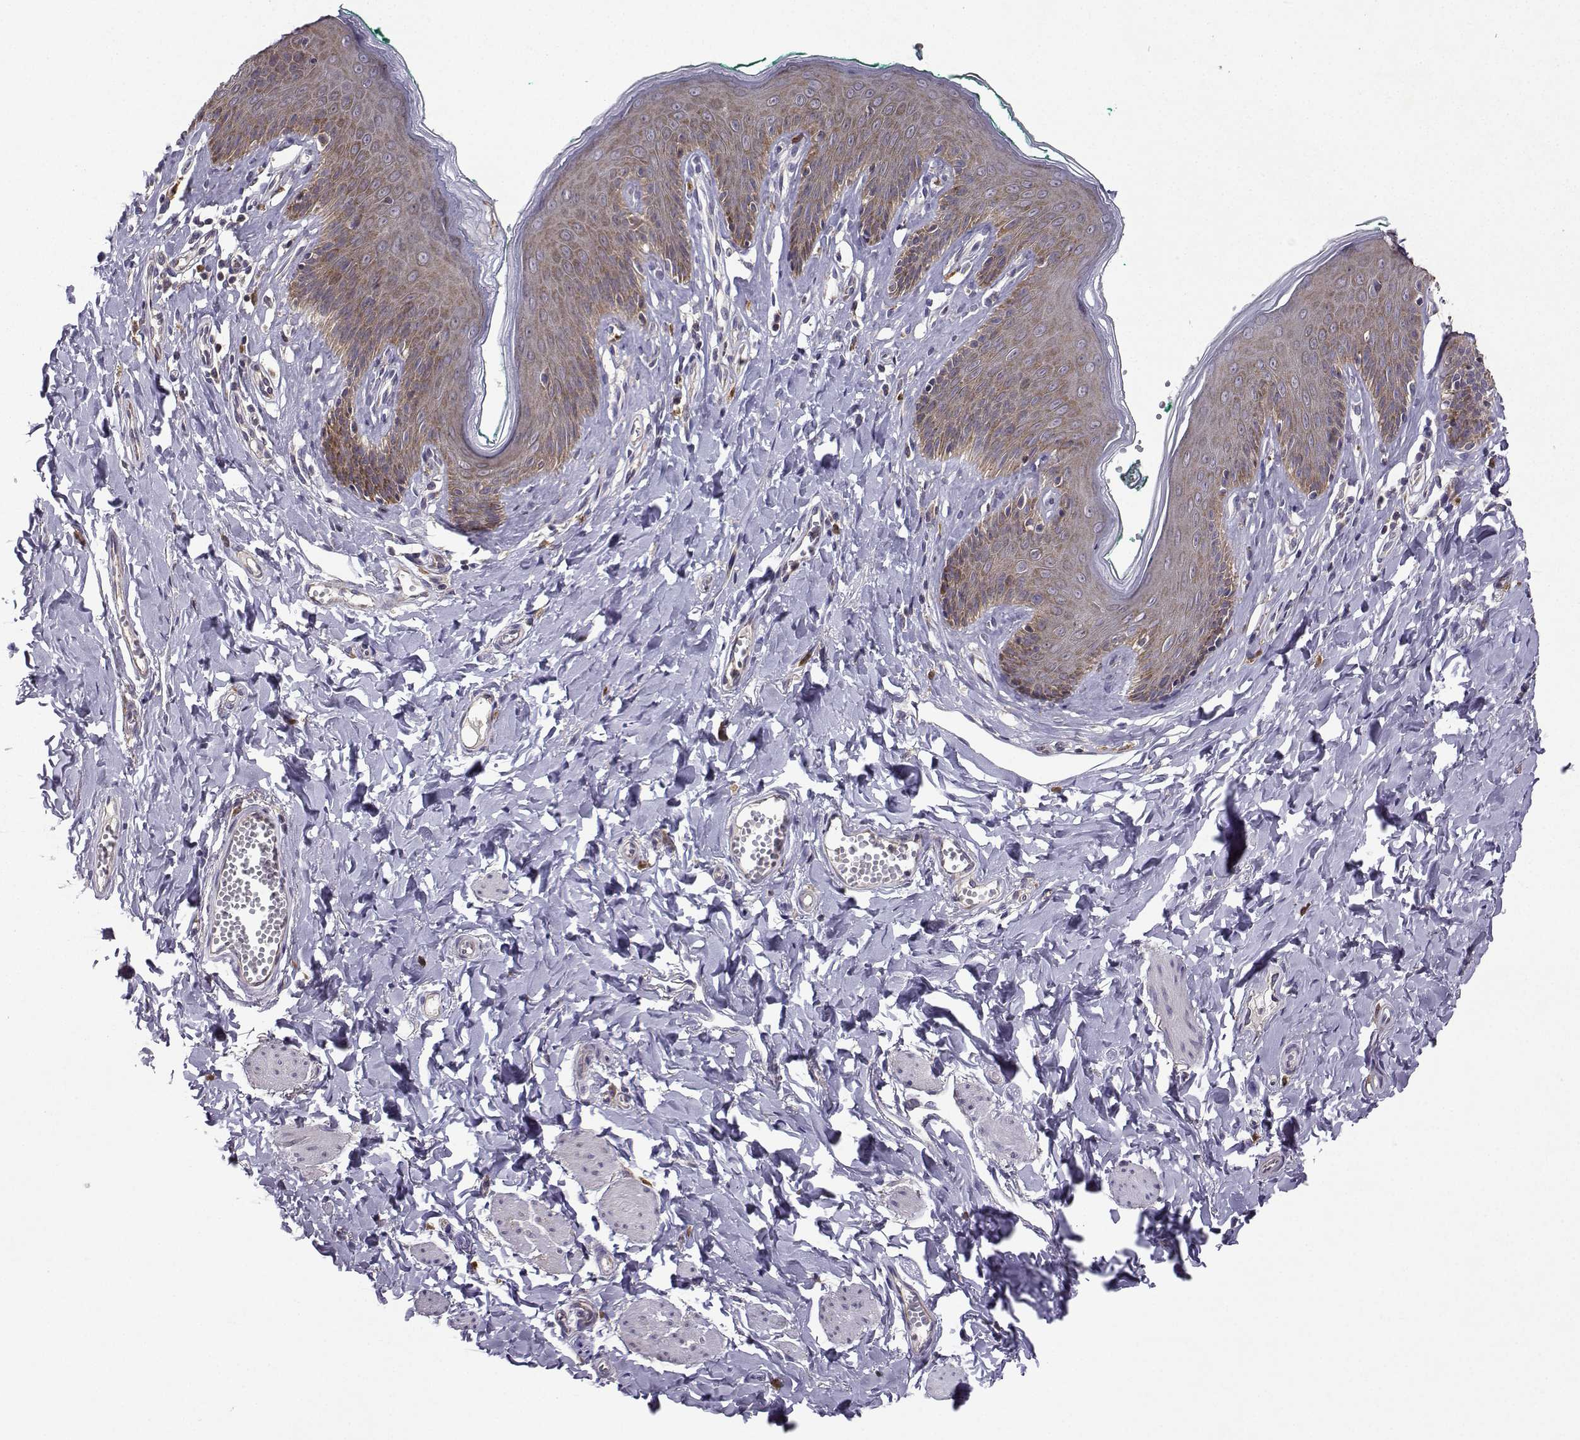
{"staining": {"intensity": "moderate", "quantity": "25%-75%", "location": "cytoplasmic/membranous"}, "tissue": "skin", "cell_type": "Epidermal cells", "image_type": "normal", "snomed": [{"axis": "morphology", "description": "Normal tissue, NOS"}, {"axis": "topography", "description": "Vulva"}], "caption": "An image of human skin stained for a protein shows moderate cytoplasmic/membranous brown staining in epidermal cells.", "gene": "STXBP5", "patient": {"sex": "female", "age": 66}}